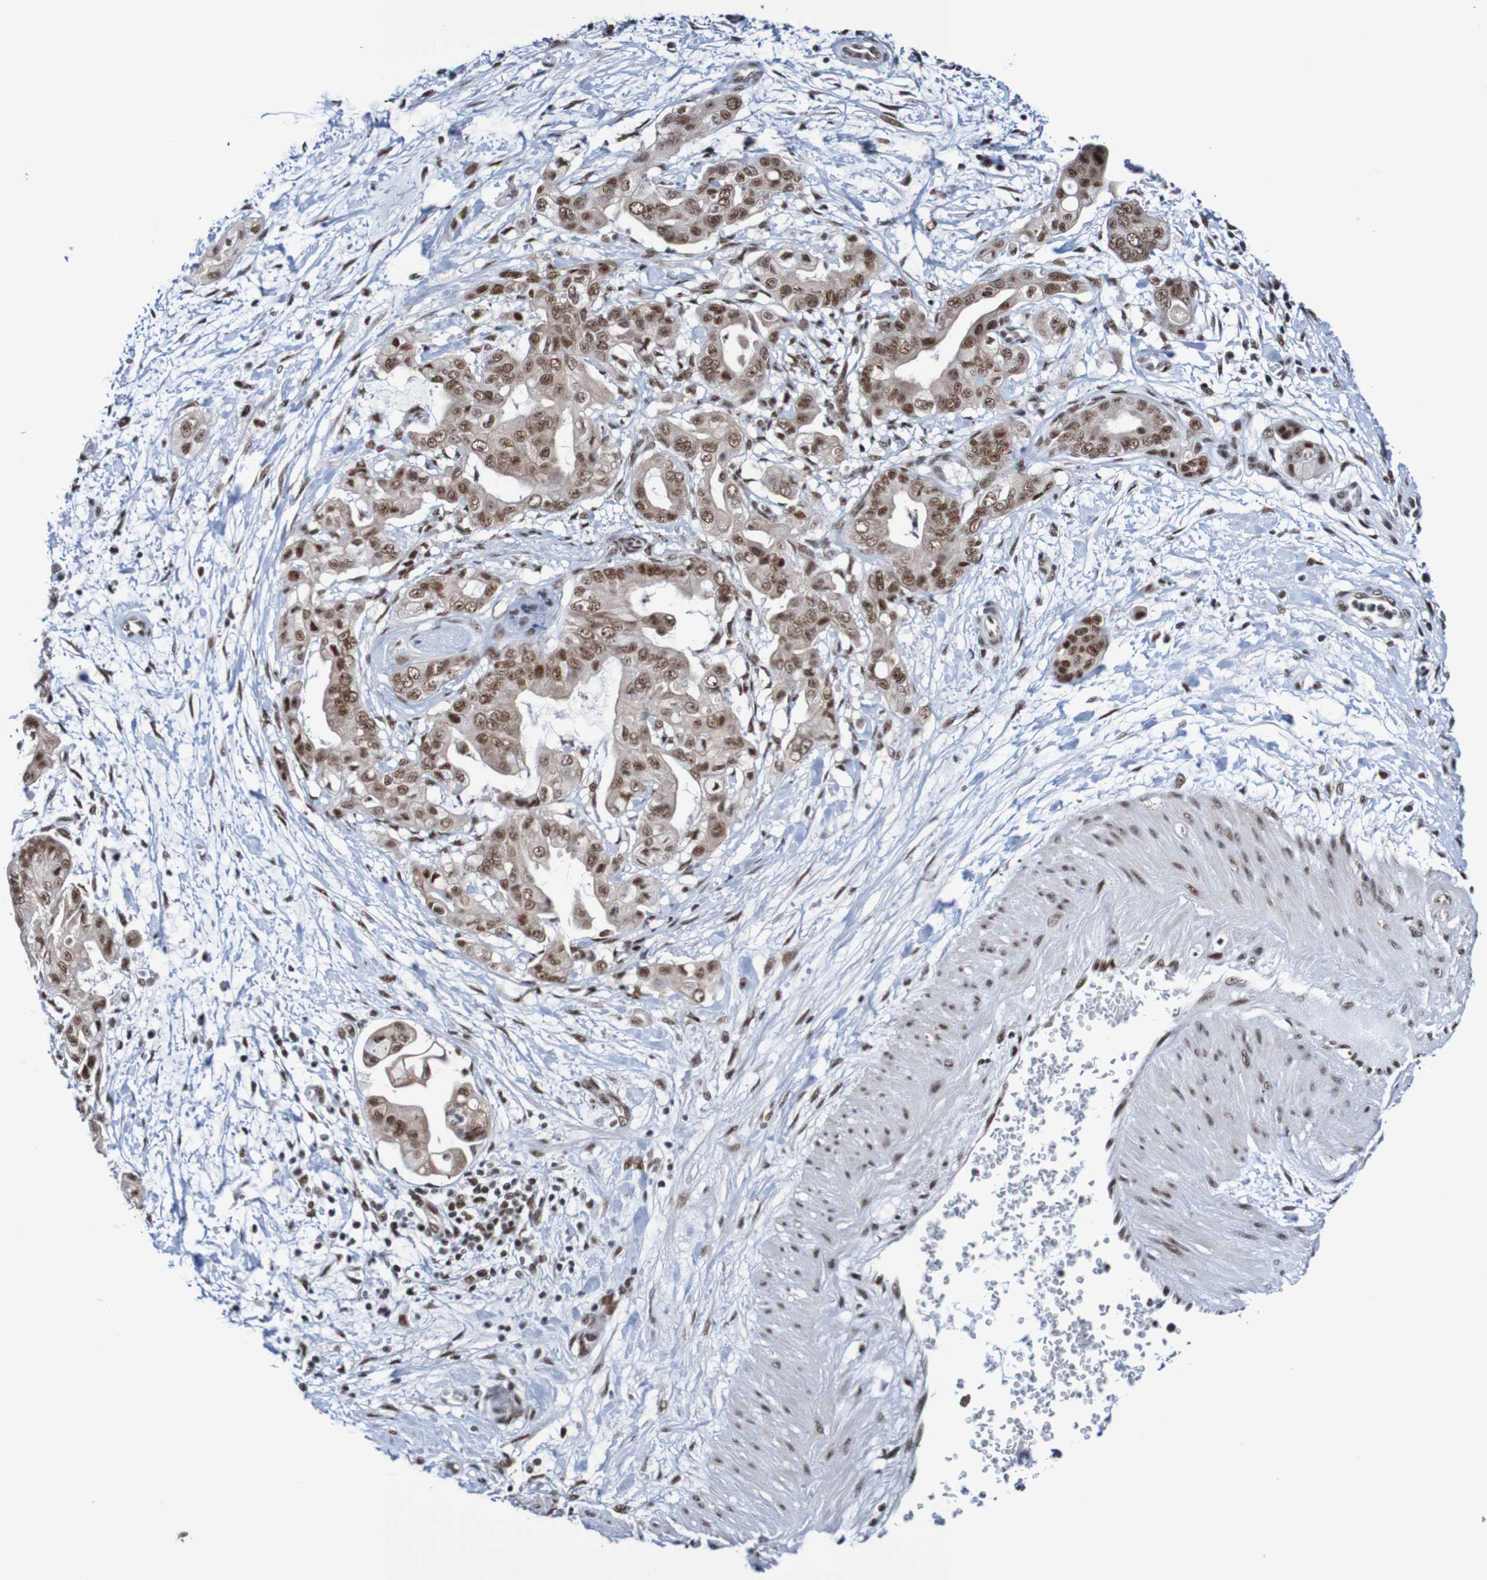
{"staining": {"intensity": "moderate", "quantity": ">75%", "location": "cytoplasmic/membranous,nuclear"}, "tissue": "pancreatic cancer", "cell_type": "Tumor cells", "image_type": "cancer", "snomed": [{"axis": "morphology", "description": "Adenocarcinoma, NOS"}, {"axis": "topography", "description": "Pancreas"}], "caption": "The image displays staining of pancreatic cancer (adenocarcinoma), revealing moderate cytoplasmic/membranous and nuclear protein expression (brown color) within tumor cells.", "gene": "CDC5L", "patient": {"sex": "female", "age": 75}}